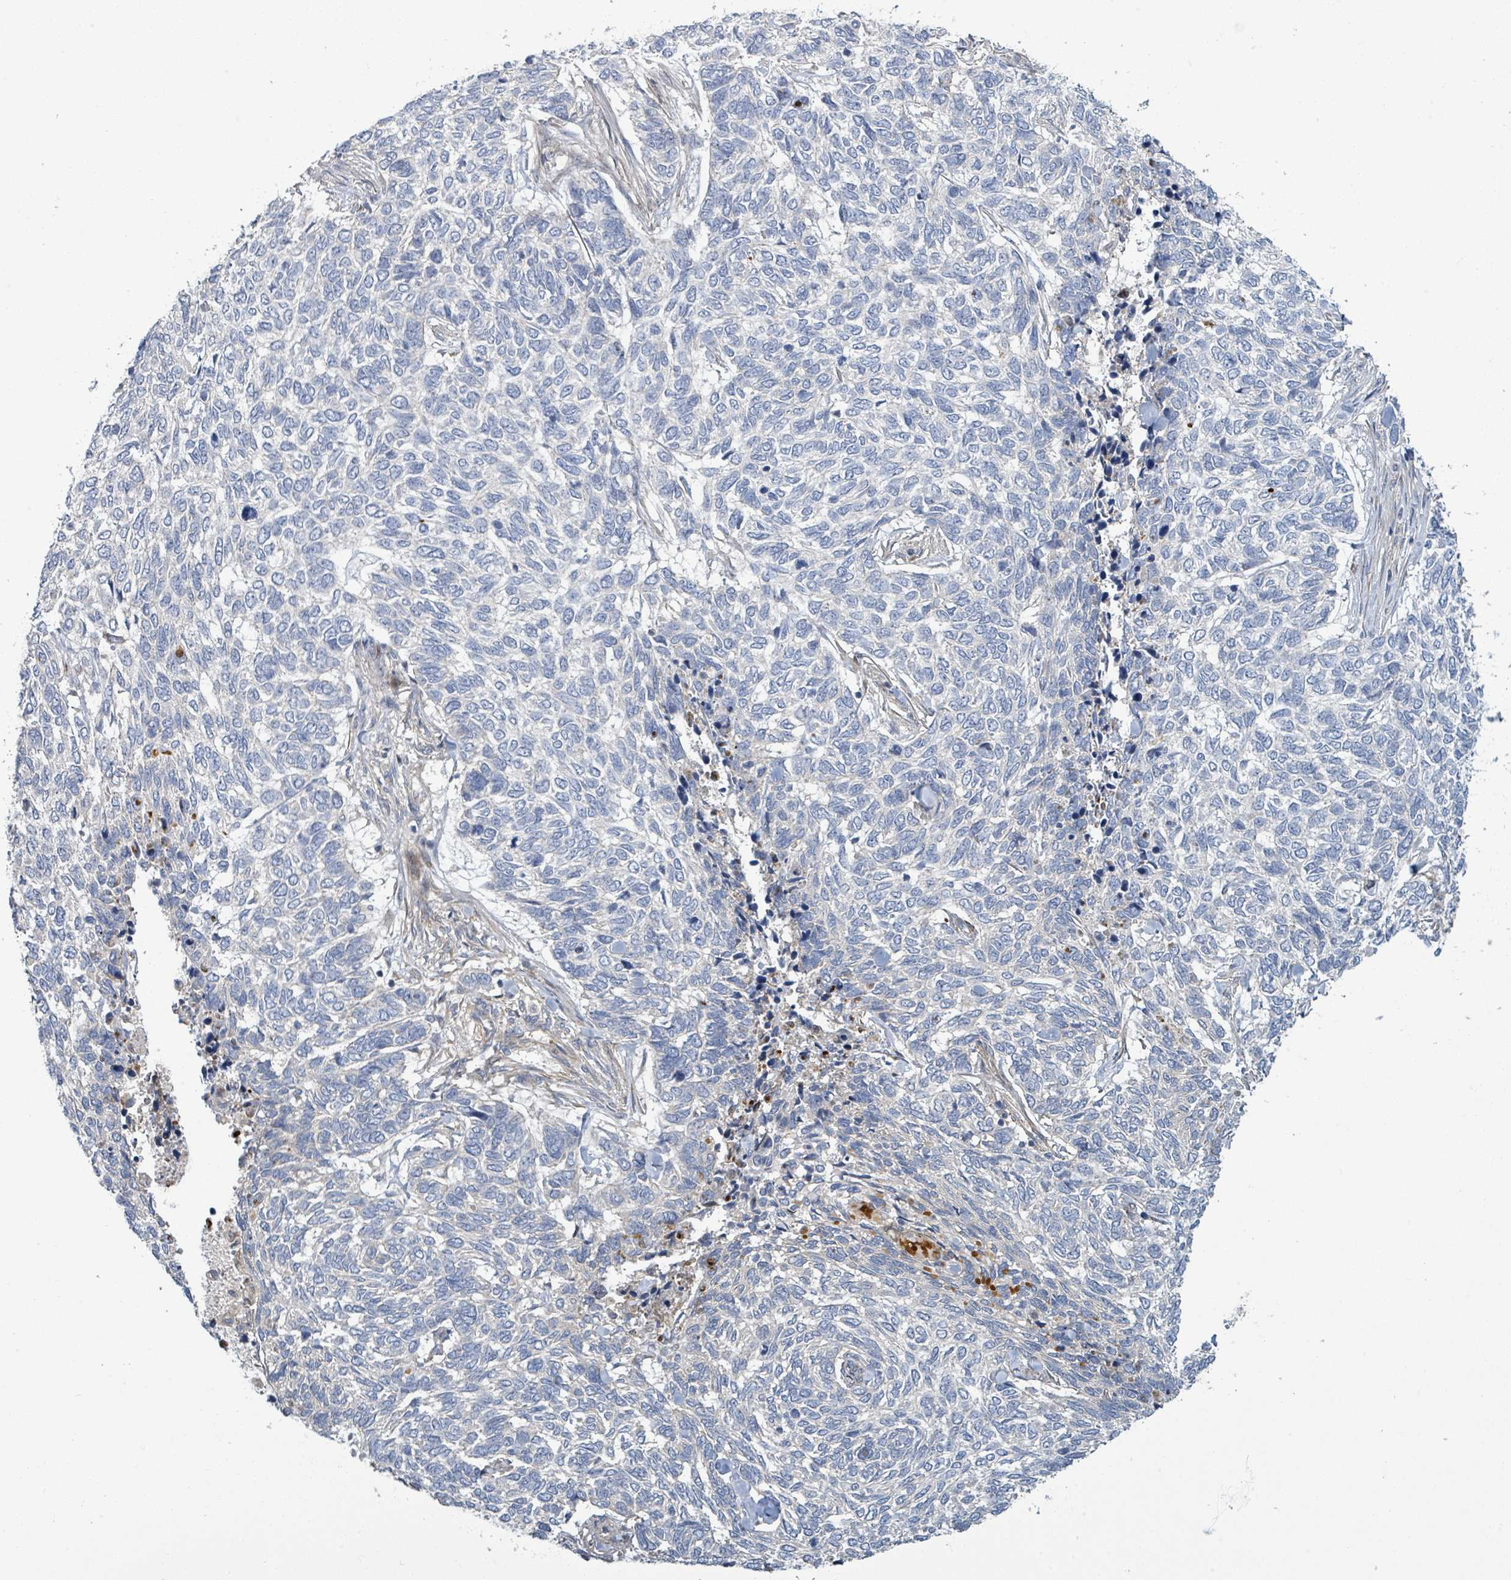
{"staining": {"intensity": "negative", "quantity": "none", "location": "none"}, "tissue": "skin cancer", "cell_type": "Tumor cells", "image_type": "cancer", "snomed": [{"axis": "morphology", "description": "Basal cell carcinoma"}, {"axis": "topography", "description": "Skin"}], "caption": "This is an immunohistochemistry photomicrograph of human skin cancer. There is no staining in tumor cells.", "gene": "CFAP210", "patient": {"sex": "female", "age": 65}}